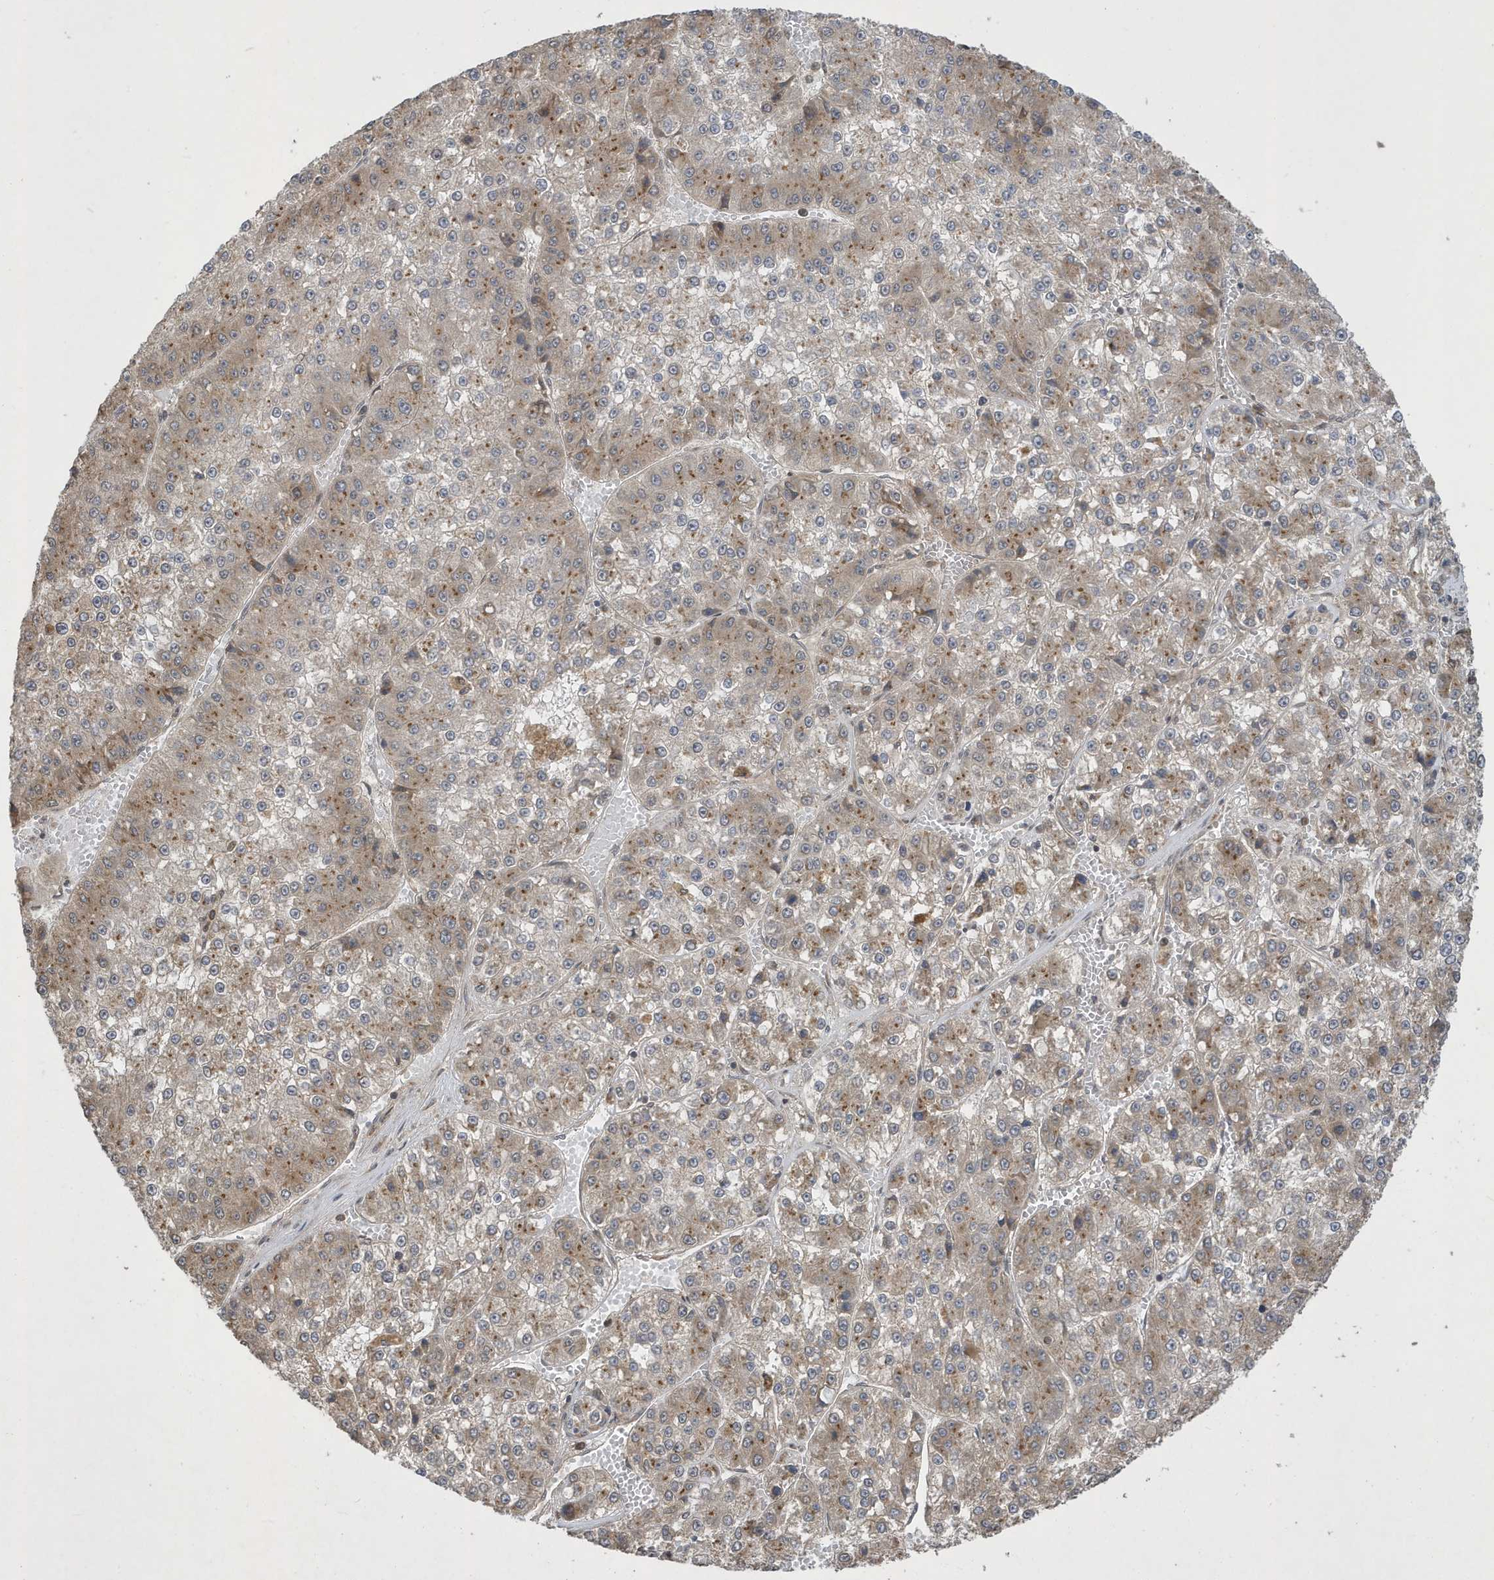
{"staining": {"intensity": "weak", "quantity": ">75%", "location": "cytoplasmic/membranous"}, "tissue": "liver cancer", "cell_type": "Tumor cells", "image_type": "cancer", "snomed": [{"axis": "morphology", "description": "Carcinoma, Hepatocellular, NOS"}, {"axis": "topography", "description": "Liver"}], "caption": "Protein positivity by immunohistochemistry shows weak cytoplasmic/membranous expression in about >75% of tumor cells in liver hepatocellular carcinoma.", "gene": "STX10", "patient": {"sex": "female", "age": 73}}